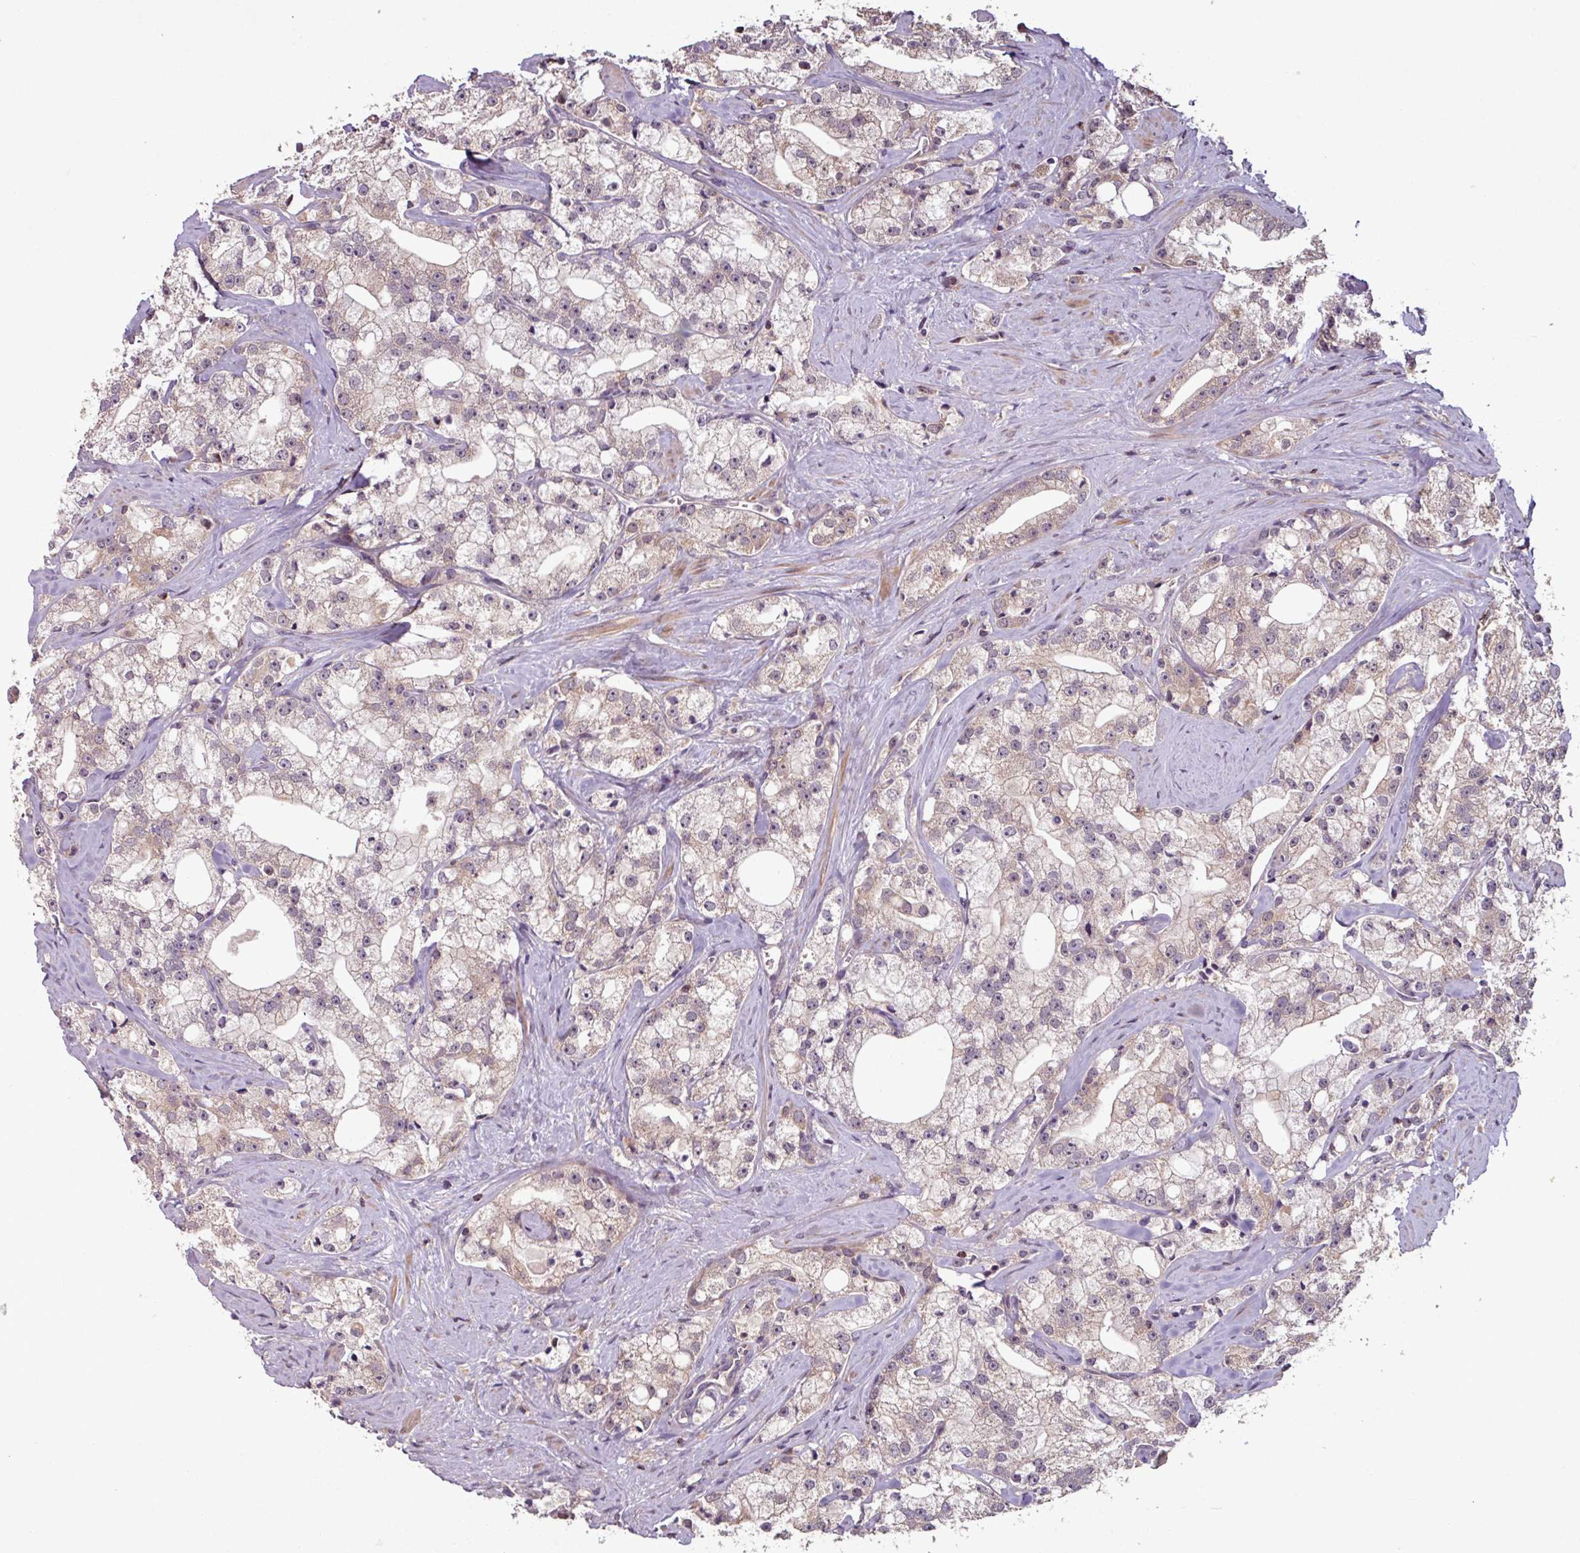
{"staining": {"intensity": "moderate", "quantity": "25%-75%", "location": "cytoplasmic/membranous,nuclear"}, "tissue": "prostate cancer", "cell_type": "Tumor cells", "image_type": "cancer", "snomed": [{"axis": "morphology", "description": "Adenocarcinoma, High grade"}, {"axis": "topography", "description": "Prostate"}], "caption": "IHC histopathology image of neoplastic tissue: prostate cancer (adenocarcinoma (high-grade)) stained using immunohistochemistry shows medium levels of moderate protein expression localized specifically in the cytoplasmic/membranous and nuclear of tumor cells, appearing as a cytoplasmic/membranous and nuclear brown color.", "gene": "OR6B1", "patient": {"sex": "male", "age": 64}}